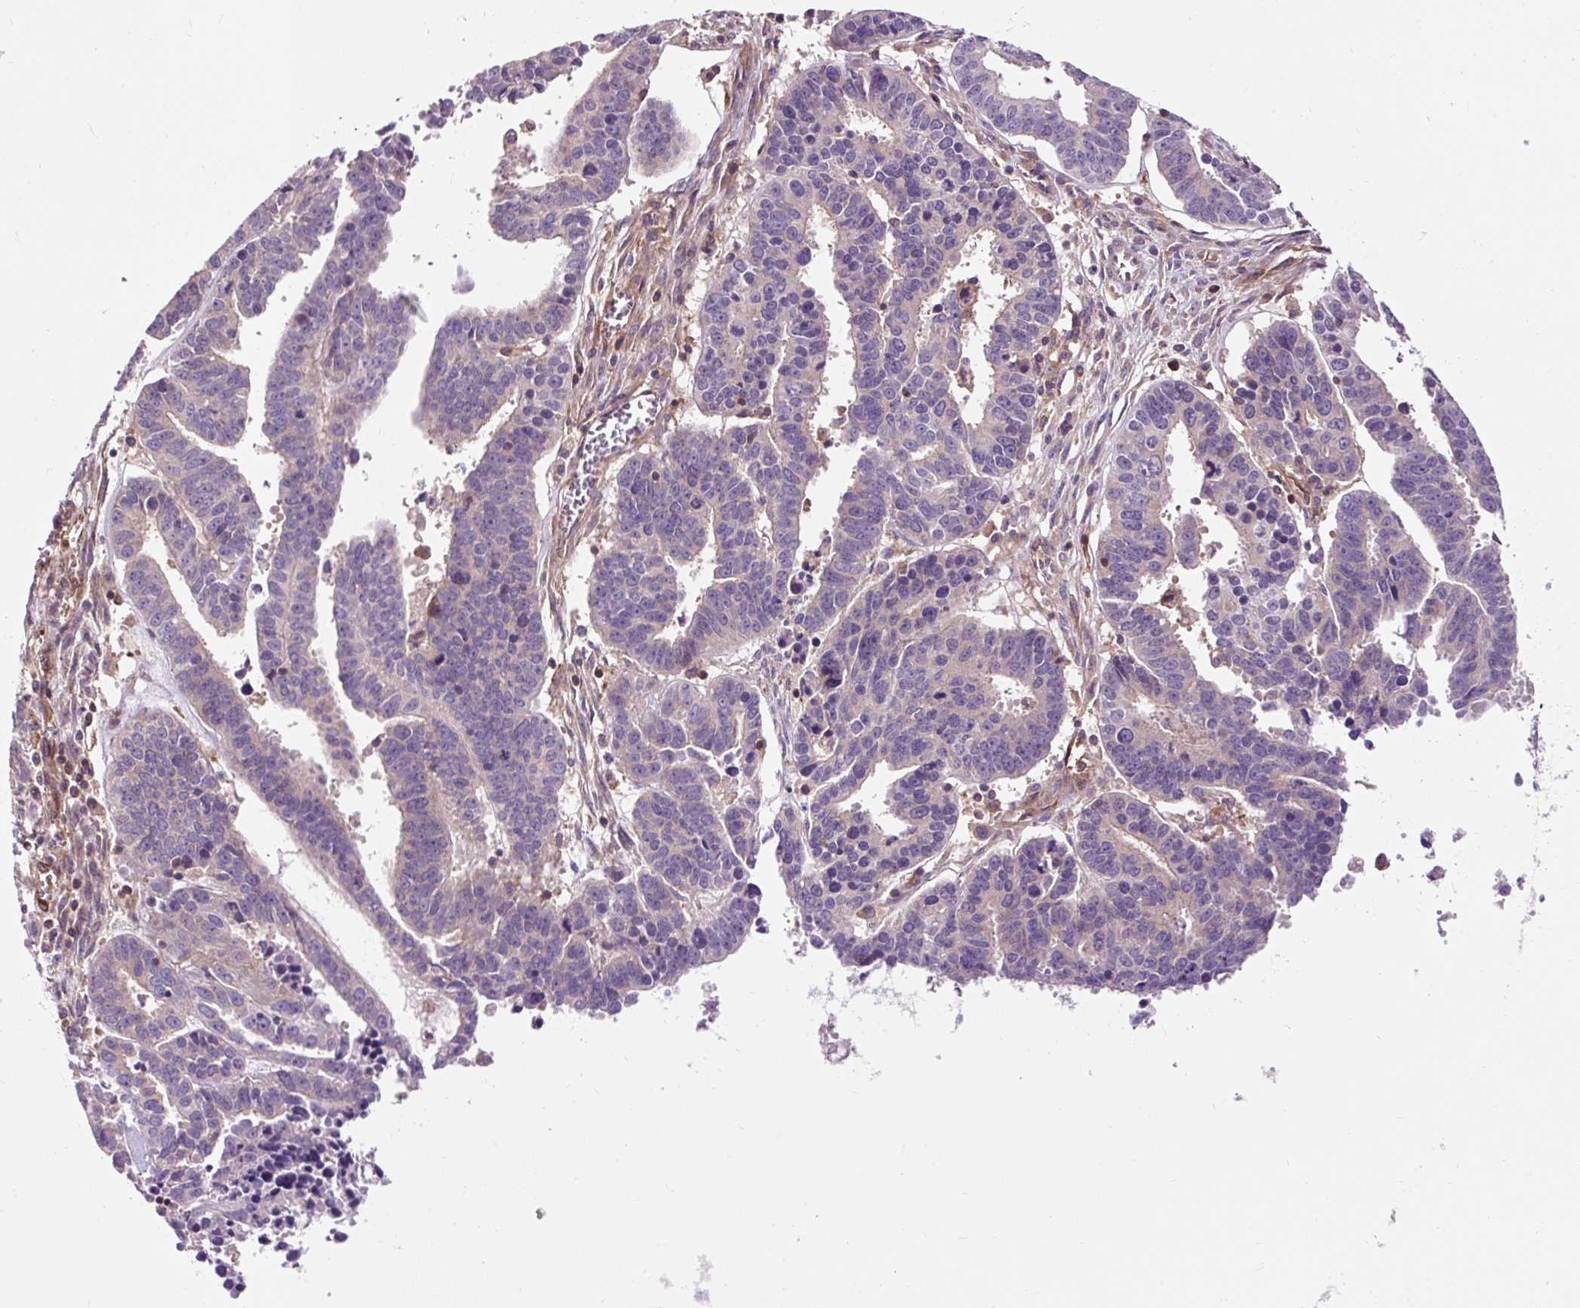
{"staining": {"intensity": "negative", "quantity": "none", "location": "none"}, "tissue": "ovarian cancer", "cell_type": "Tumor cells", "image_type": "cancer", "snomed": [{"axis": "morphology", "description": "Carcinoma, endometroid"}, {"axis": "morphology", "description": "Cystadenocarcinoma, serous, NOS"}, {"axis": "topography", "description": "Ovary"}], "caption": "An immunohistochemistry (IHC) histopathology image of ovarian cancer (serous cystadenocarcinoma) is shown. There is no staining in tumor cells of ovarian cancer (serous cystadenocarcinoma).", "gene": "PCDHGB3", "patient": {"sex": "female", "age": 45}}